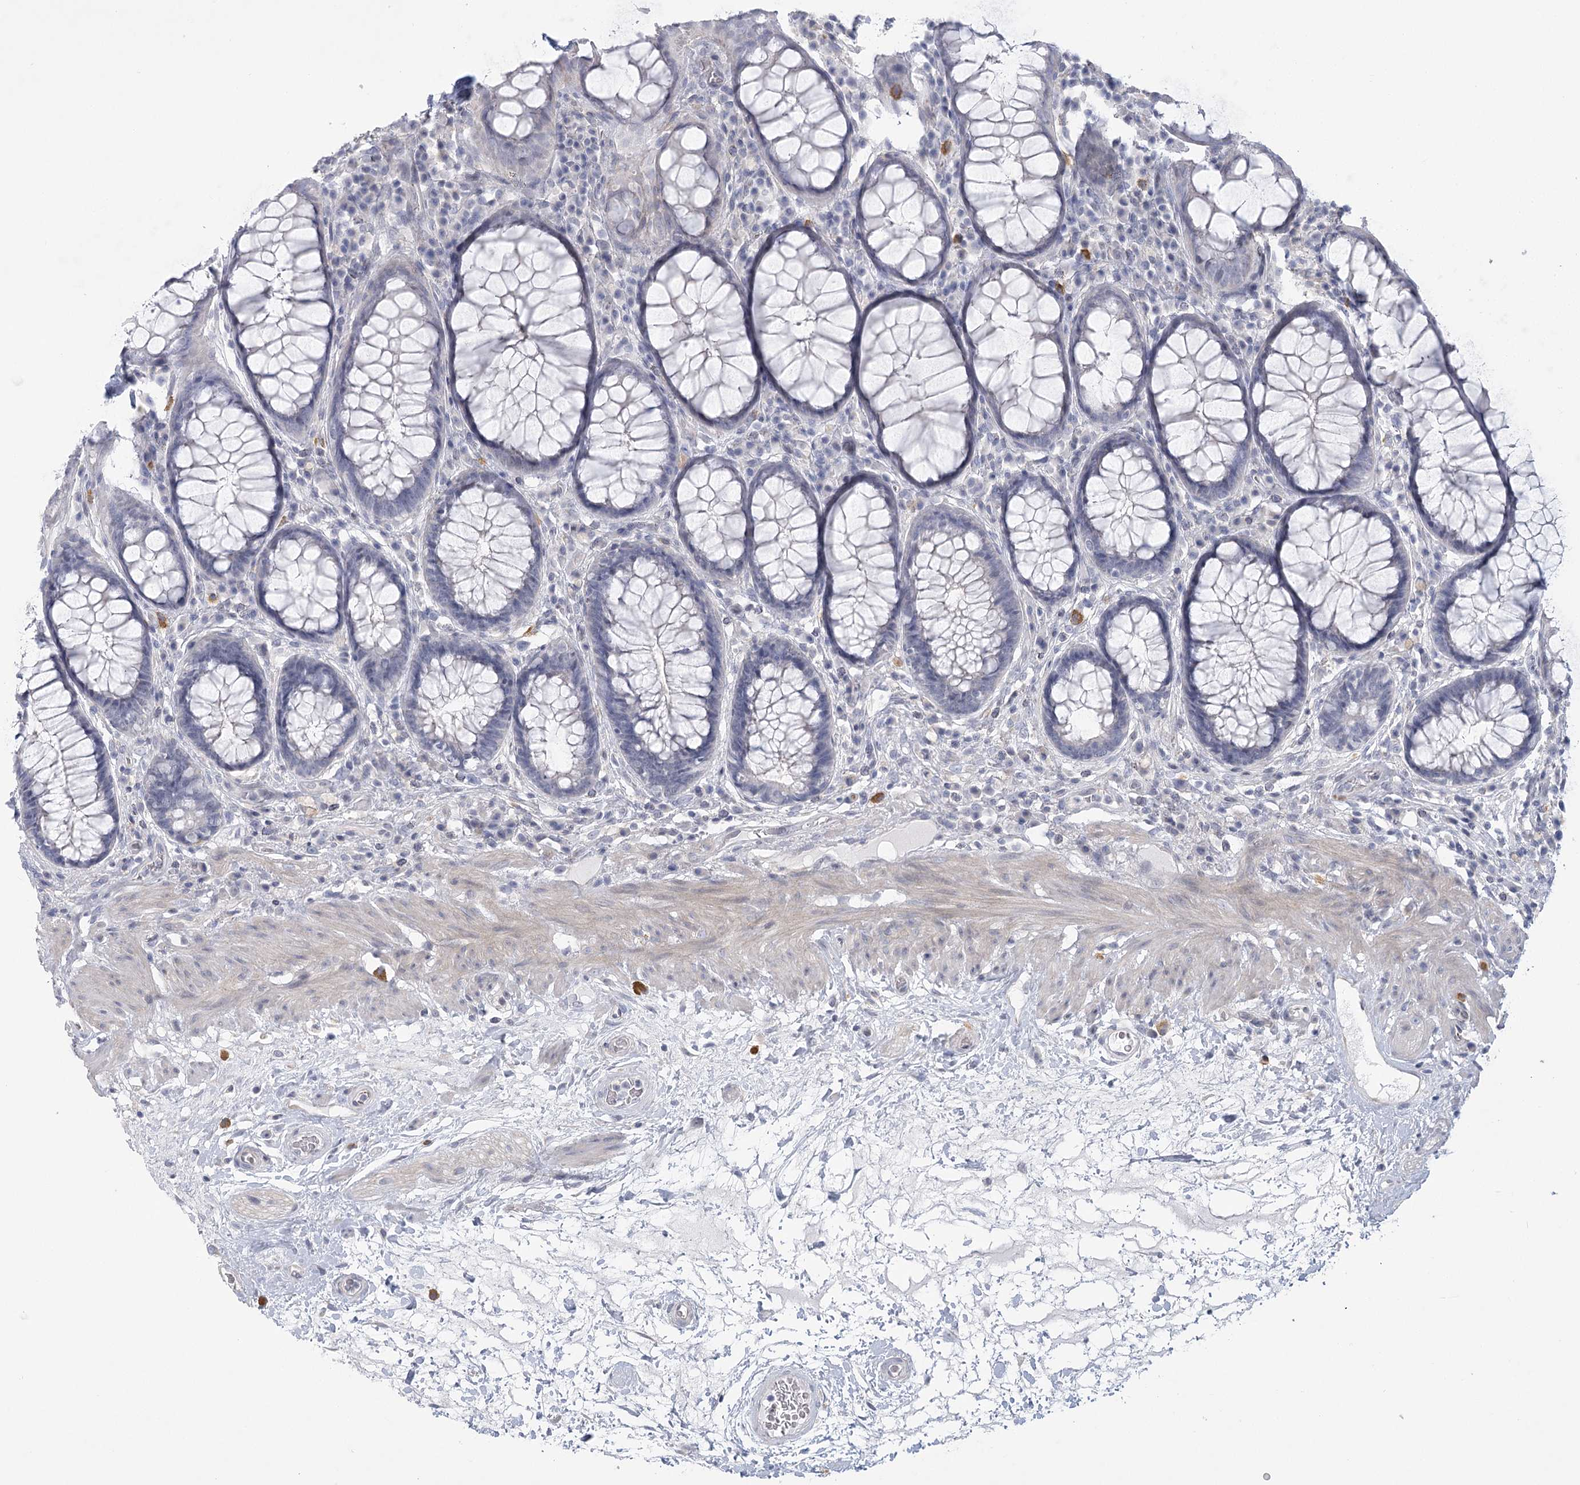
{"staining": {"intensity": "negative", "quantity": "none", "location": "none"}, "tissue": "rectum", "cell_type": "Glandular cells", "image_type": "normal", "snomed": [{"axis": "morphology", "description": "Normal tissue, NOS"}, {"axis": "topography", "description": "Rectum"}], "caption": "Immunohistochemistry (IHC) of unremarkable human rectum exhibits no staining in glandular cells.", "gene": "FAM76B", "patient": {"sex": "male", "age": 64}}